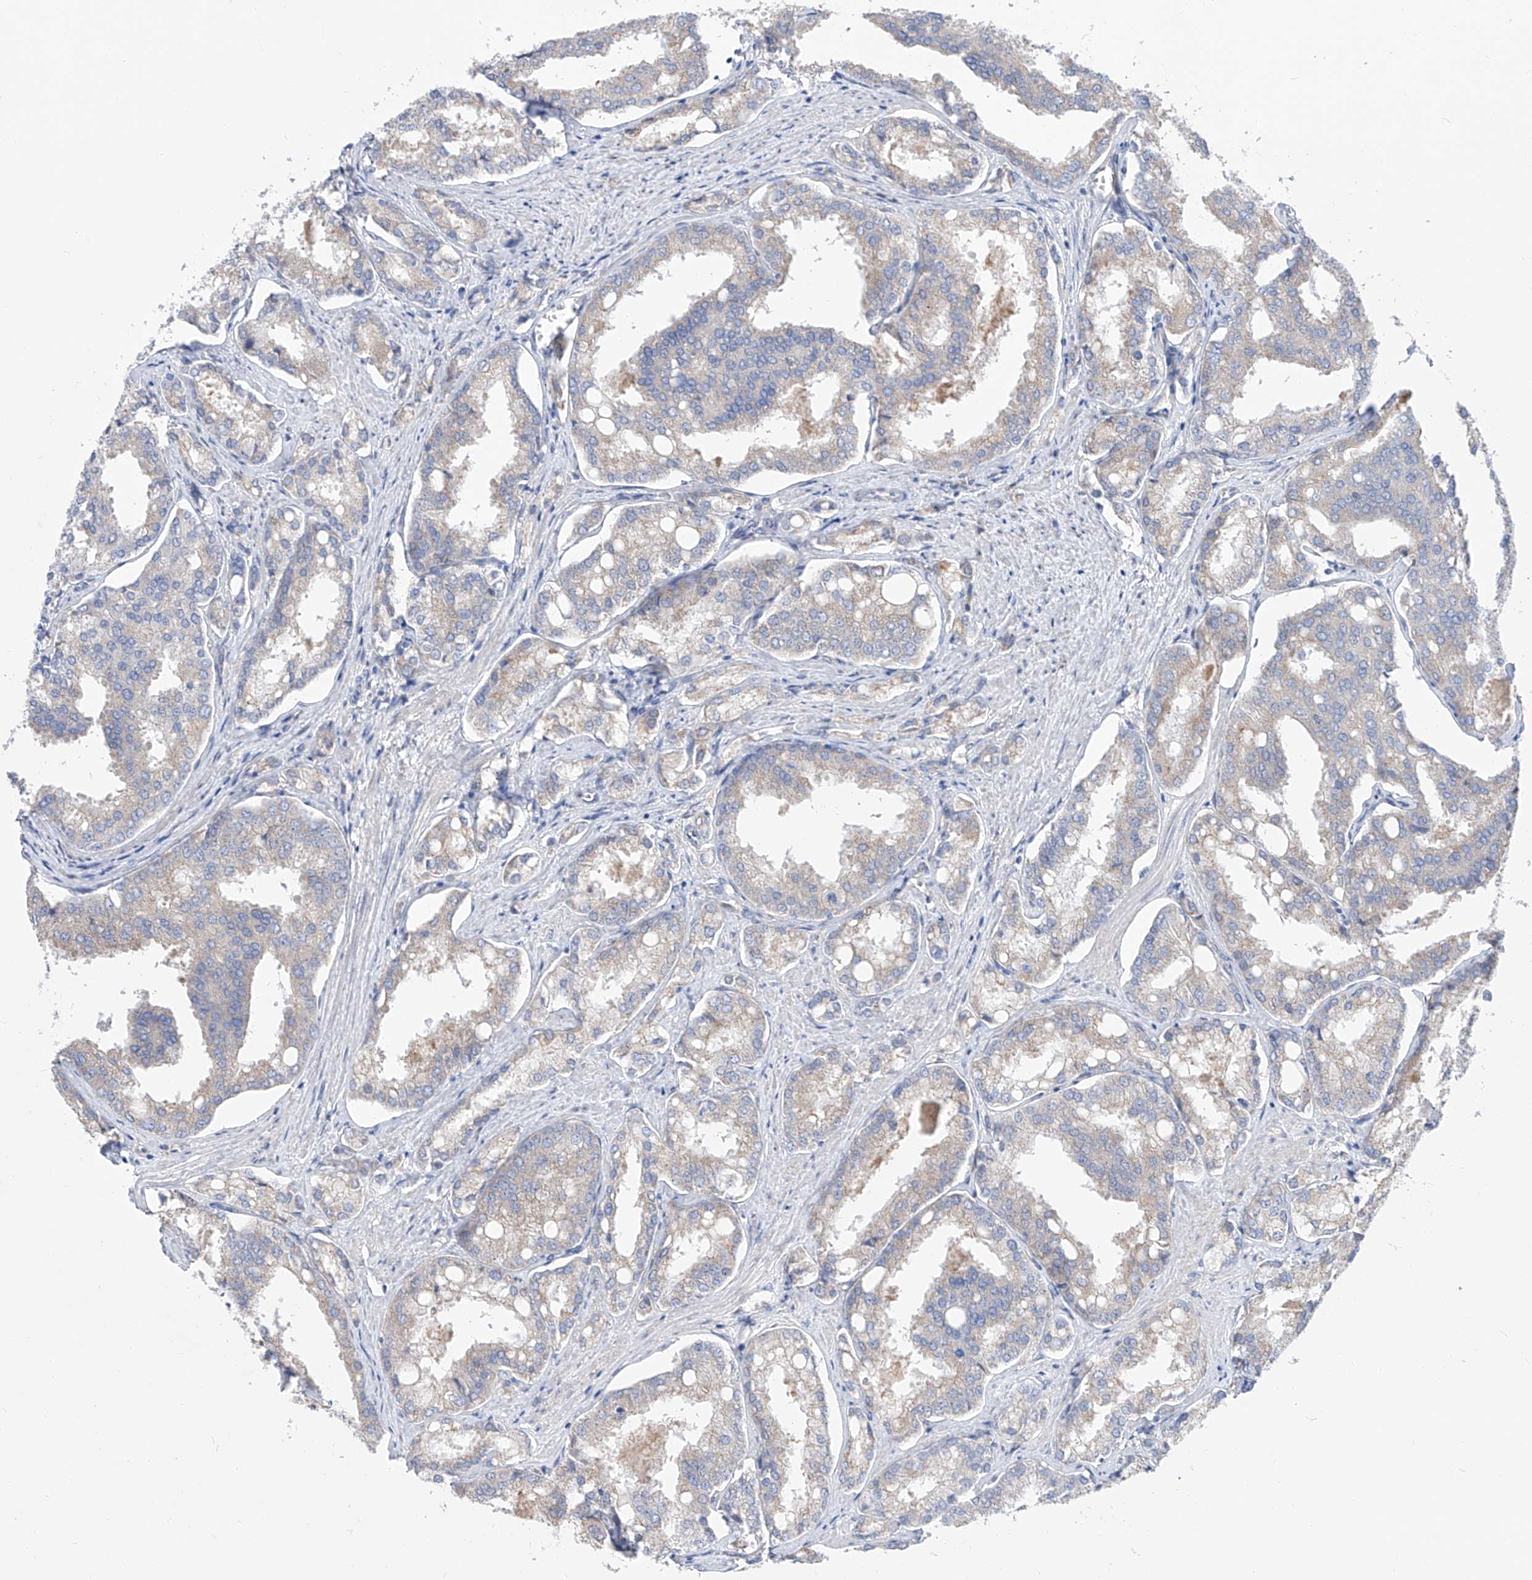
{"staining": {"intensity": "weak", "quantity": "<25%", "location": "cytoplasmic/membranous"}, "tissue": "prostate cancer", "cell_type": "Tumor cells", "image_type": "cancer", "snomed": [{"axis": "morphology", "description": "Adenocarcinoma, High grade"}, {"axis": "topography", "description": "Prostate"}], "caption": "An immunohistochemistry image of prostate high-grade adenocarcinoma is shown. There is no staining in tumor cells of prostate high-grade adenocarcinoma.", "gene": "UFL1", "patient": {"sex": "male", "age": 50}}